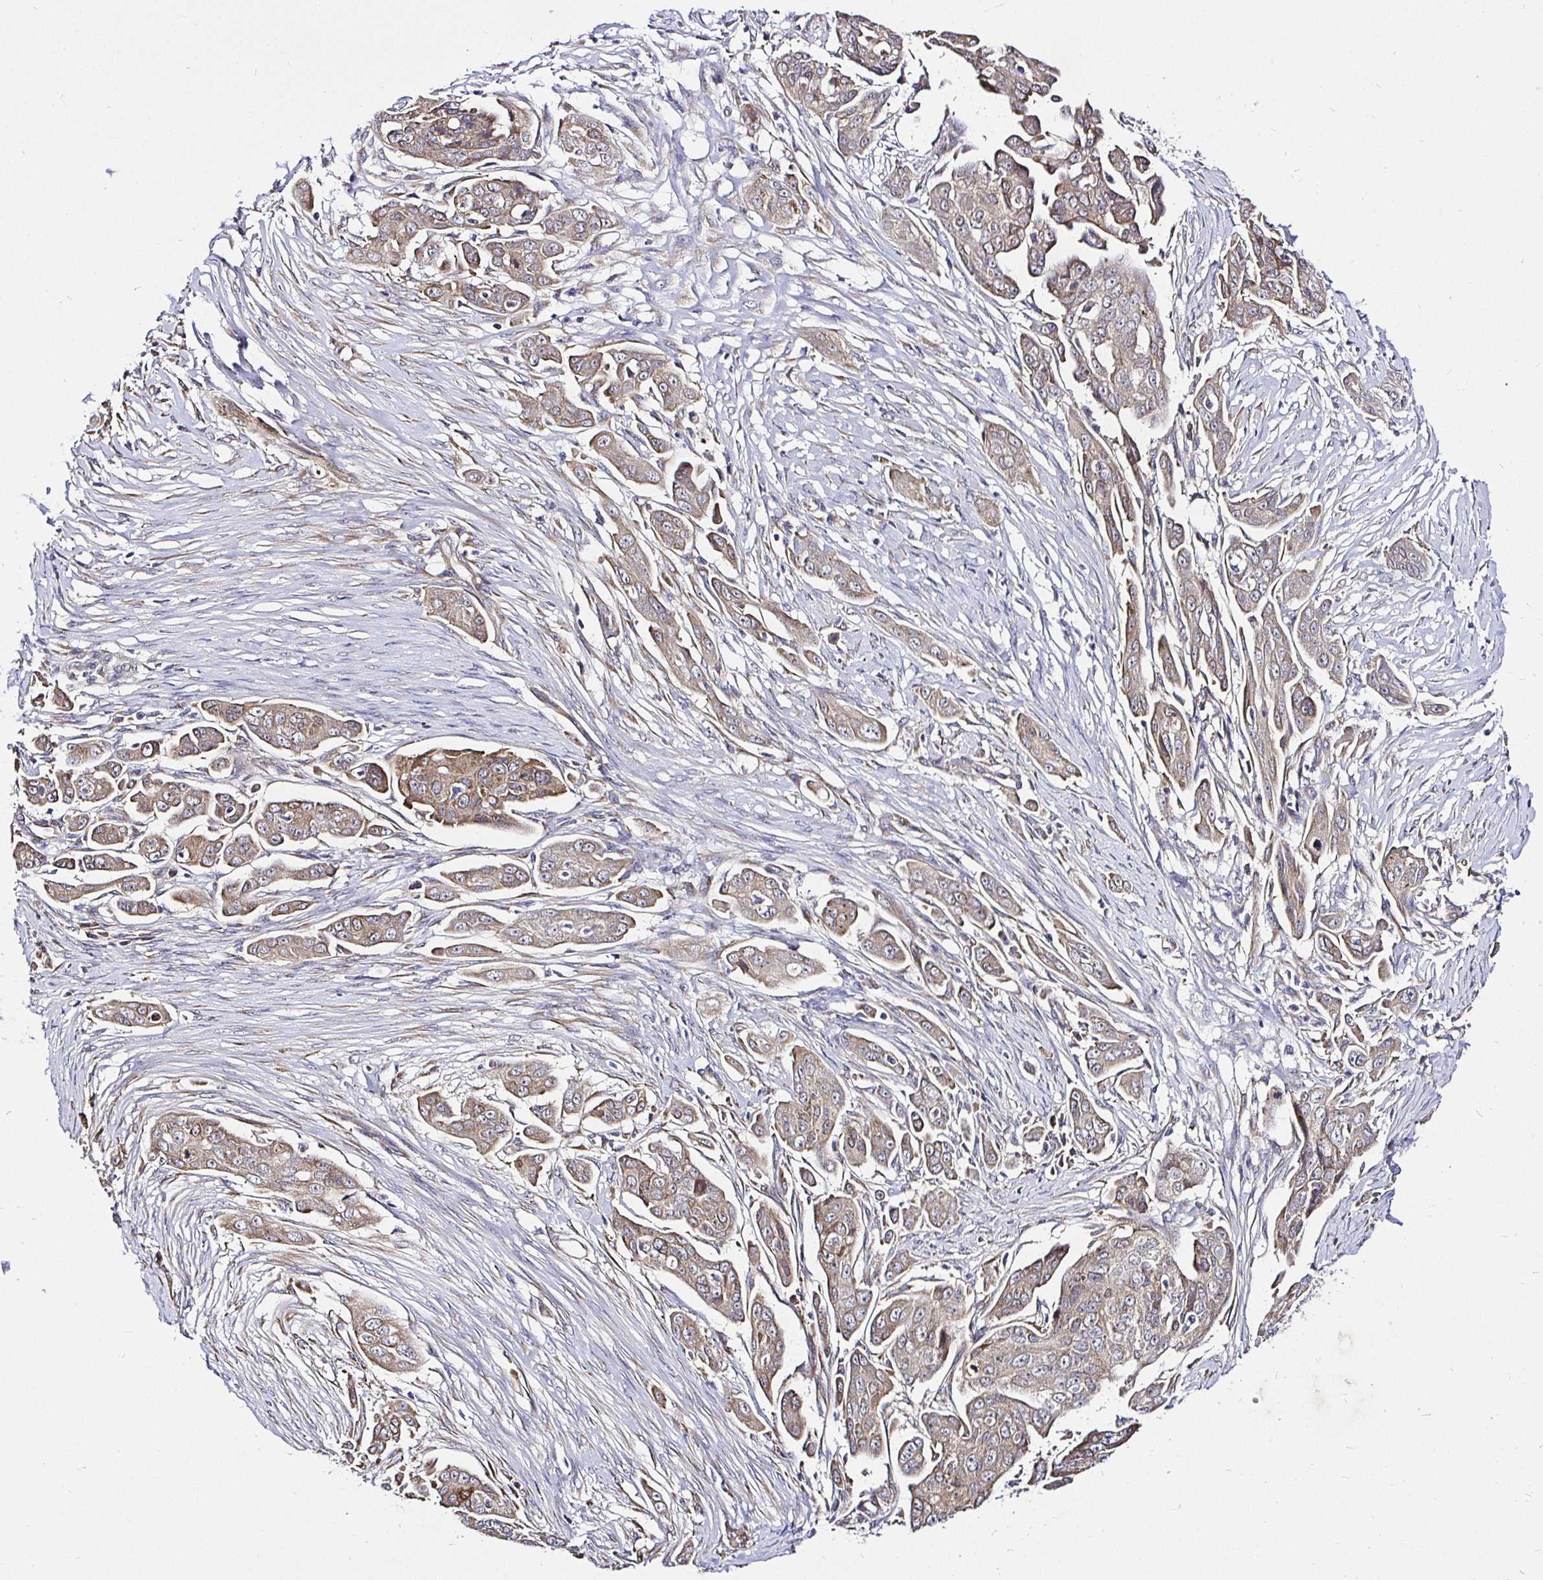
{"staining": {"intensity": "weak", "quantity": ">75%", "location": "cytoplasmic/membranous"}, "tissue": "ovarian cancer", "cell_type": "Tumor cells", "image_type": "cancer", "snomed": [{"axis": "morphology", "description": "Carcinoma, endometroid"}, {"axis": "topography", "description": "Ovary"}], "caption": "Immunohistochemical staining of ovarian endometroid carcinoma reveals weak cytoplasmic/membranous protein positivity in about >75% of tumor cells.", "gene": "CCDC122", "patient": {"sex": "female", "age": 70}}